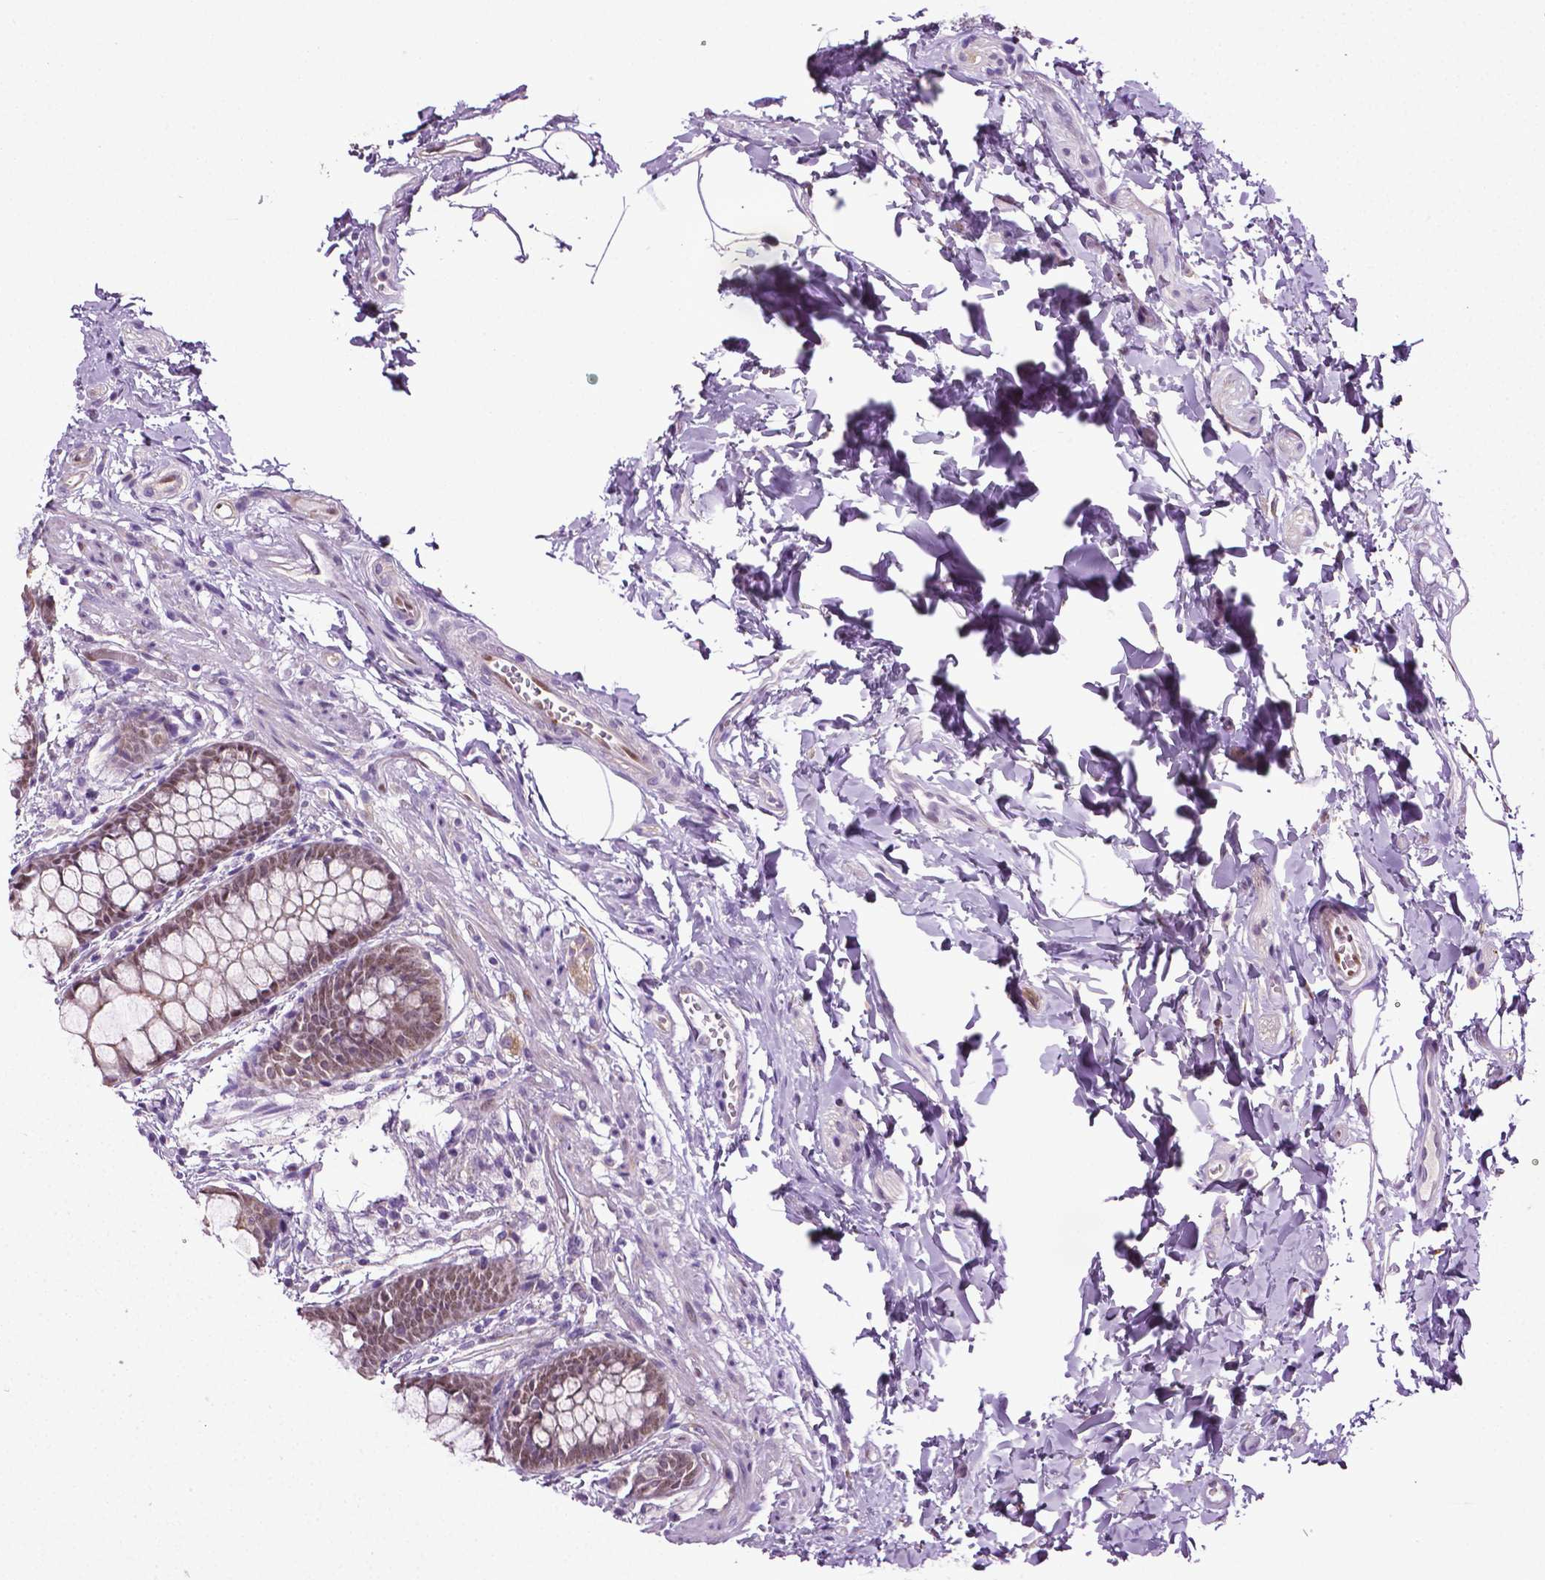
{"staining": {"intensity": "moderate", "quantity": ">75%", "location": "cytoplasmic/membranous,nuclear"}, "tissue": "rectum", "cell_type": "Glandular cells", "image_type": "normal", "snomed": [{"axis": "morphology", "description": "Normal tissue, NOS"}, {"axis": "topography", "description": "Rectum"}], "caption": "The histopathology image shows a brown stain indicating the presence of a protein in the cytoplasmic/membranous,nuclear of glandular cells in rectum.", "gene": "PTGER3", "patient": {"sex": "female", "age": 62}}